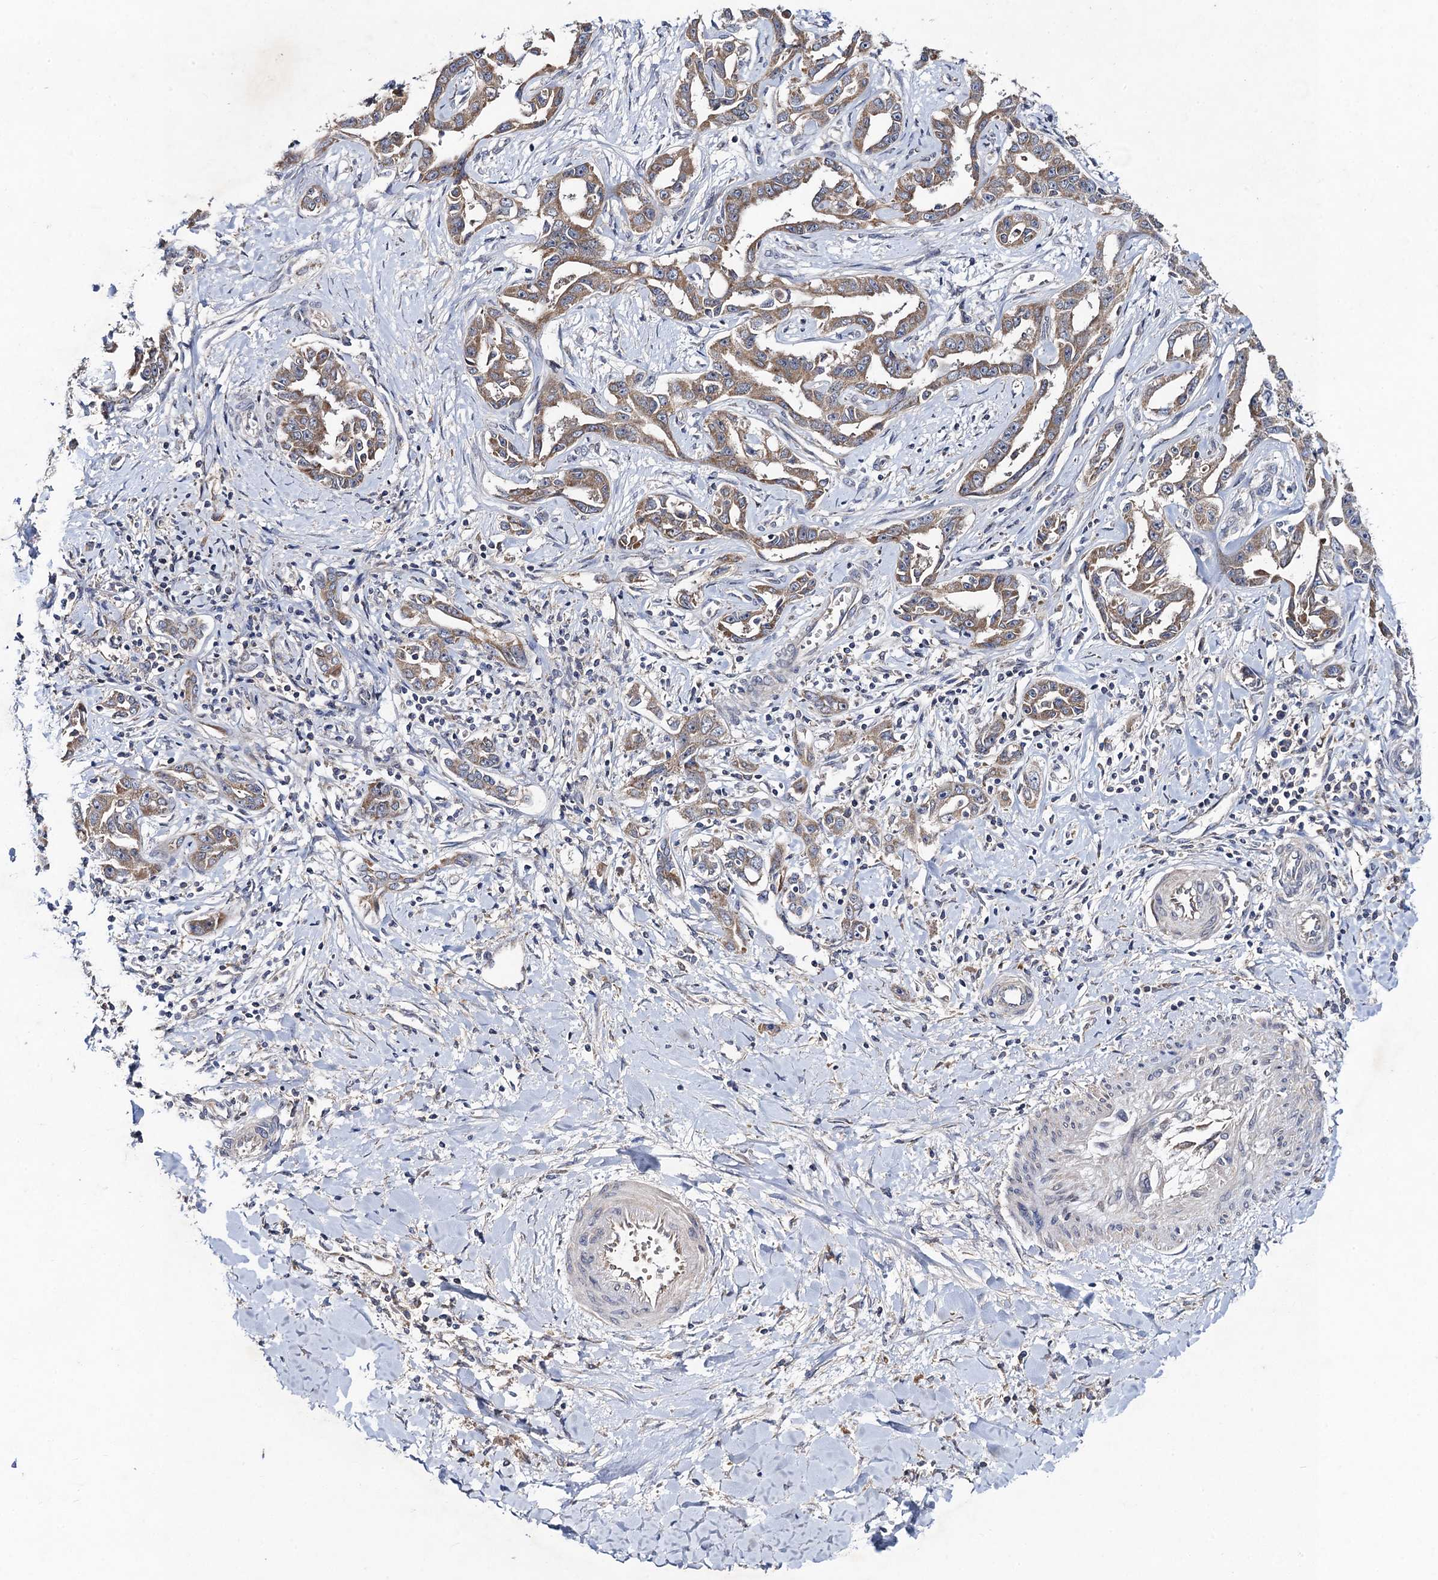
{"staining": {"intensity": "weak", "quantity": ">75%", "location": "cytoplasmic/membranous"}, "tissue": "liver cancer", "cell_type": "Tumor cells", "image_type": "cancer", "snomed": [{"axis": "morphology", "description": "Cholangiocarcinoma"}, {"axis": "topography", "description": "Liver"}], "caption": "Immunohistochemistry (DAB (3,3'-diaminobenzidine)) staining of cholangiocarcinoma (liver) shows weak cytoplasmic/membranous protein staining in about >75% of tumor cells.", "gene": "VPS37D", "patient": {"sex": "male", "age": 59}}